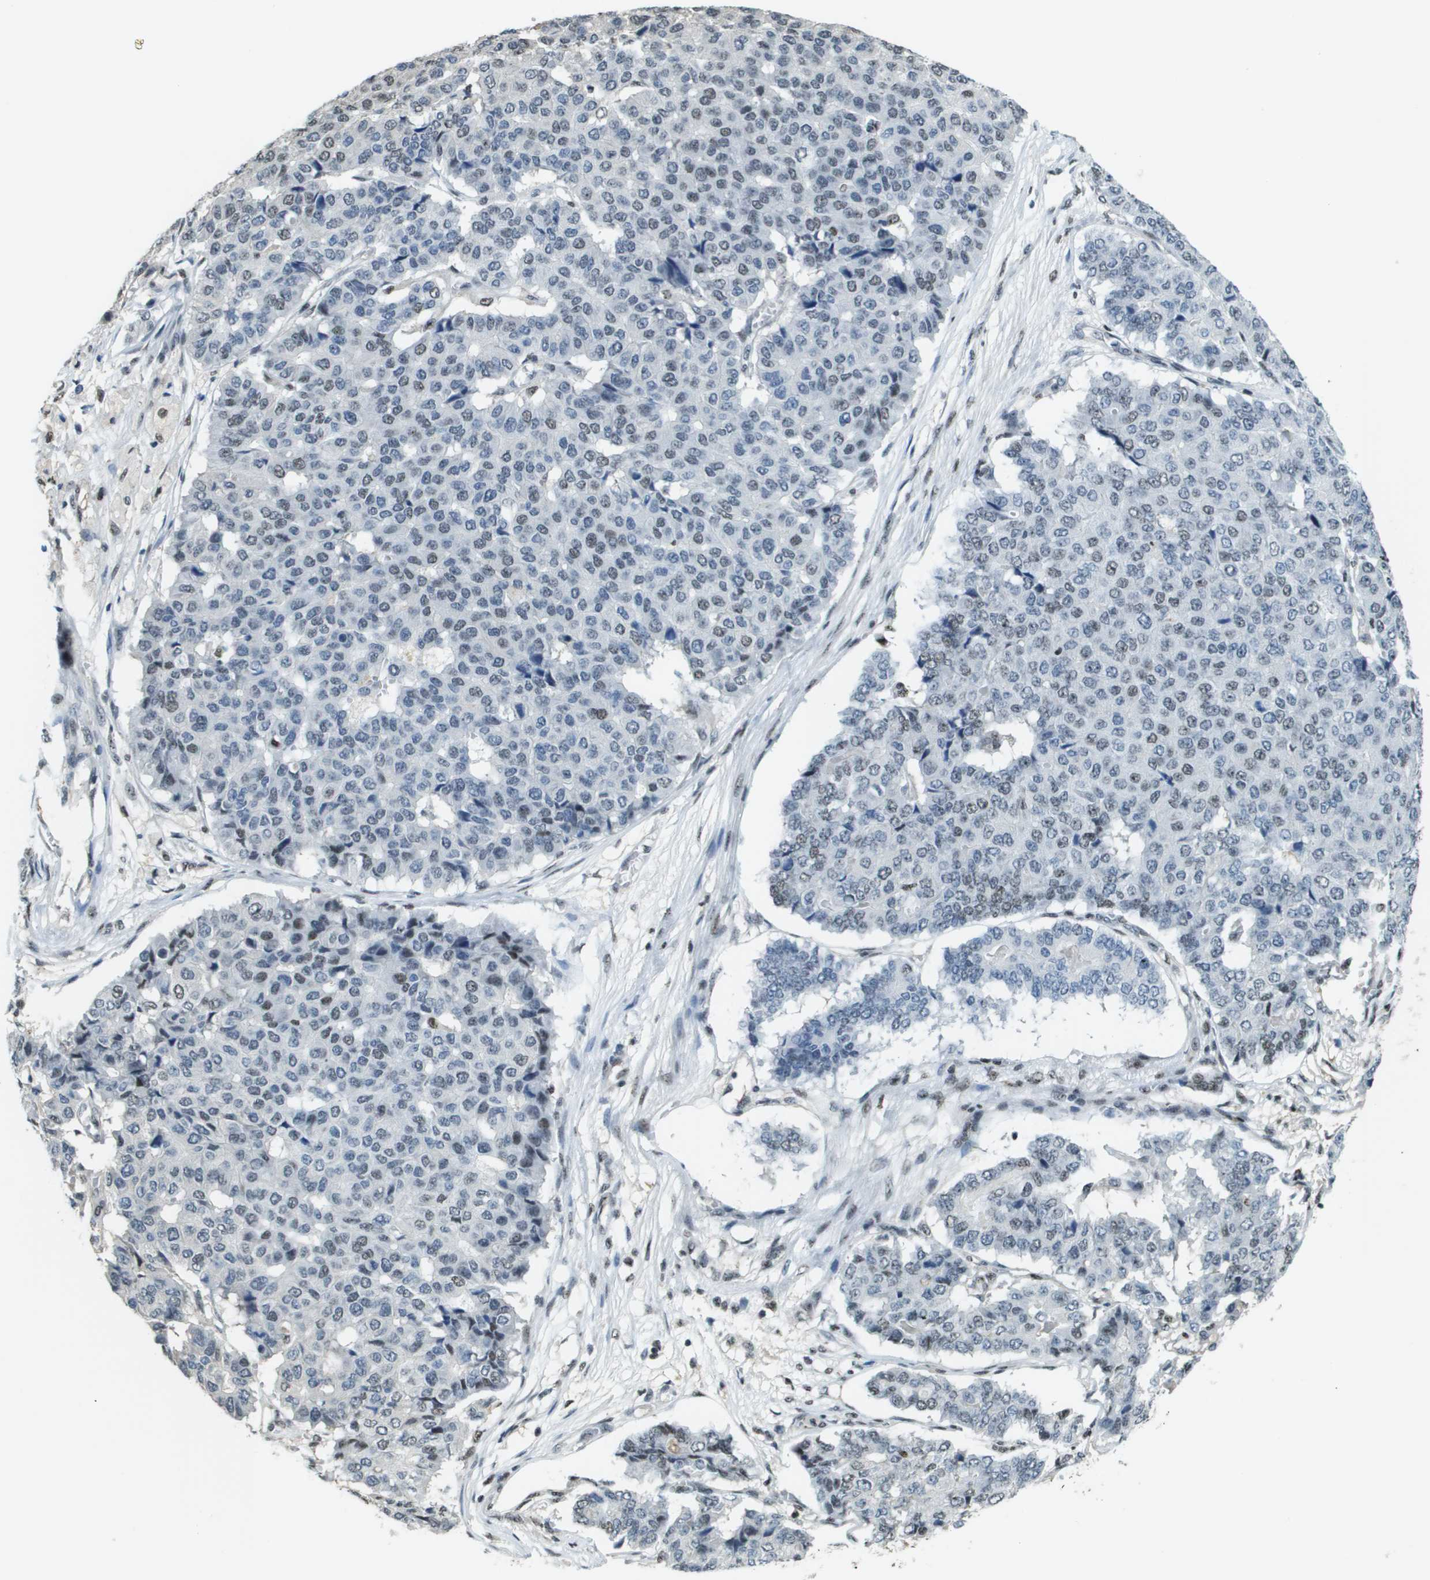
{"staining": {"intensity": "weak", "quantity": "<25%", "location": "nuclear"}, "tissue": "pancreatic cancer", "cell_type": "Tumor cells", "image_type": "cancer", "snomed": [{"axis": "morphology", "description": "Adenocarcinoma, NOS"}, {"axis": "topography", "description": "Pancreas"}], "caption": "There is no significant expression in tumor cells of adenocarcinoma (pancreatic). Brightfield microscopy of immunohistochemistry stained with DAB (brown) and hematoxylin (blue), captured at high magnification.", "gene": "SP100", "patient": {"sex": "male", "age": 50}}